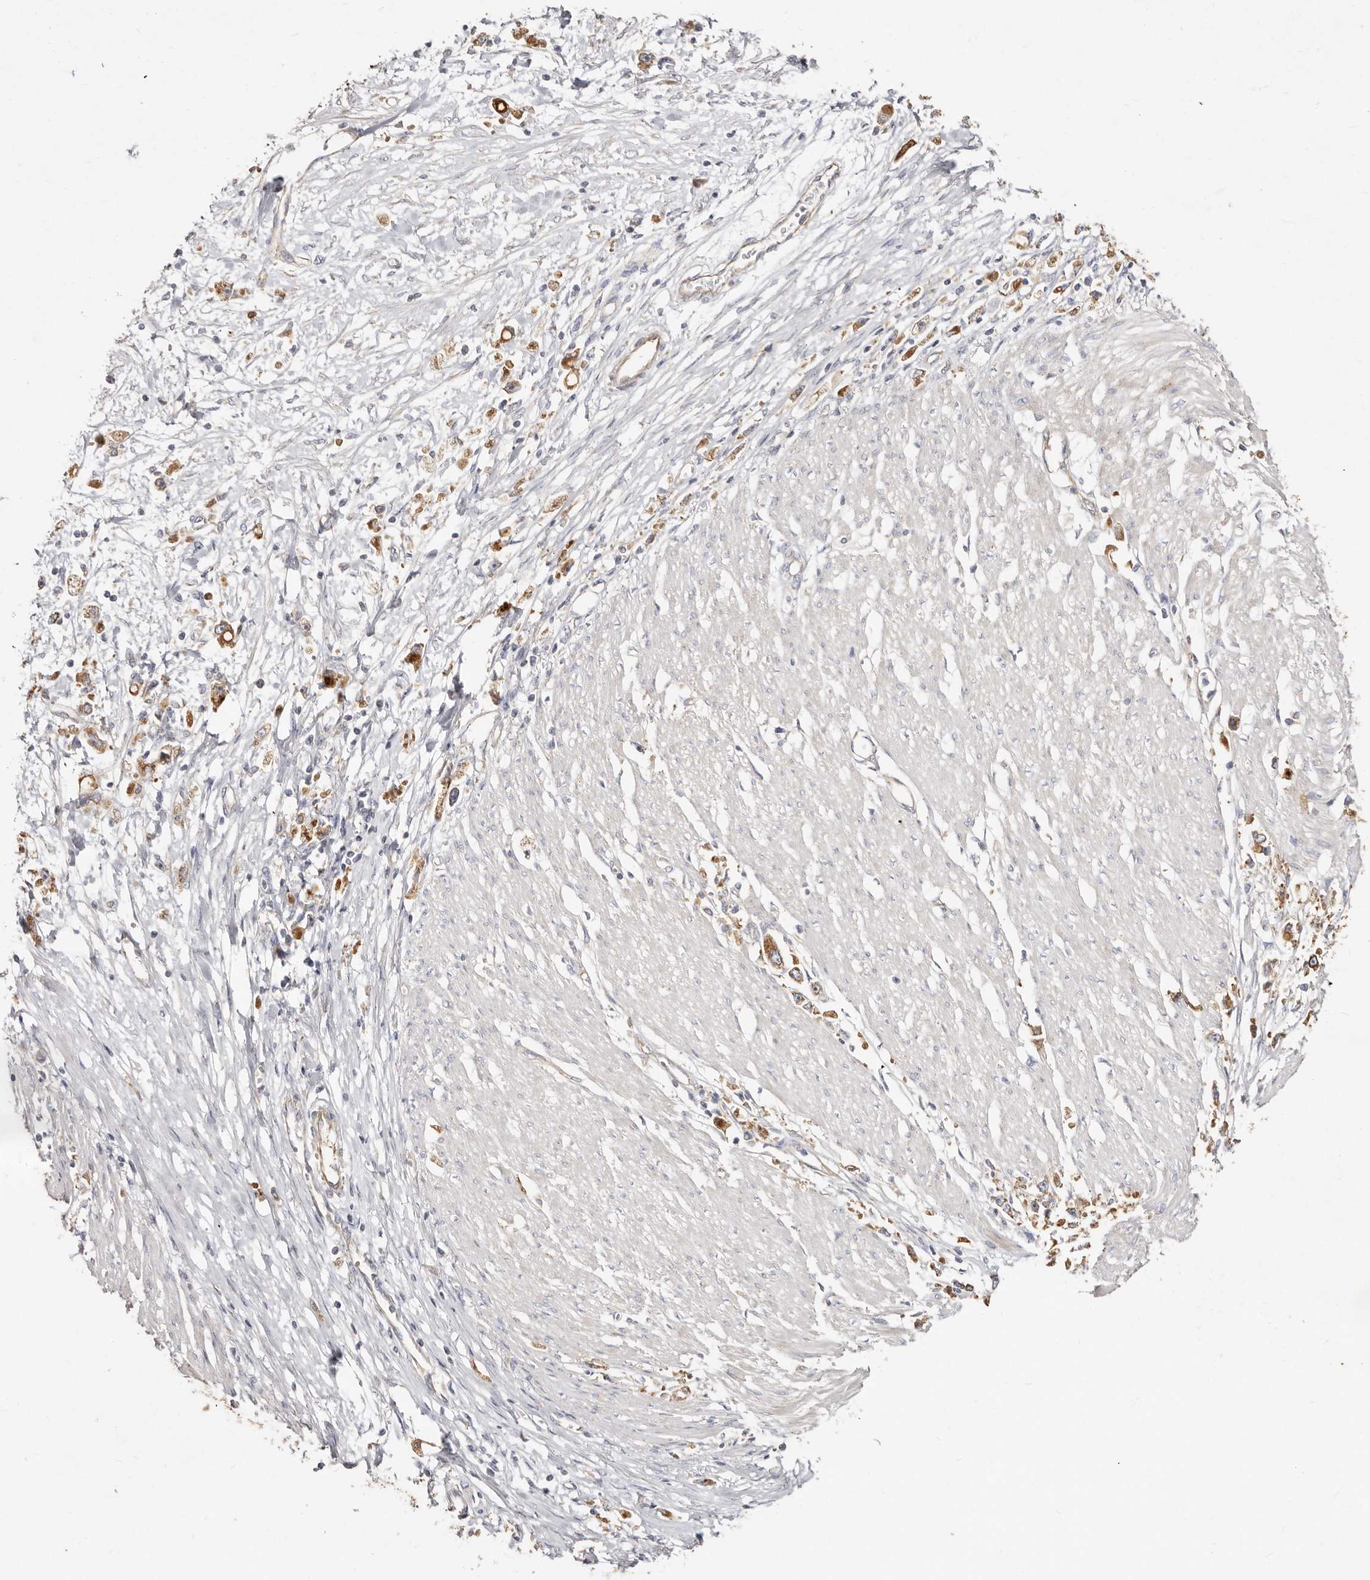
{"staining": {"intensity": "moderate", "quantity": ">75%", "location": "cytoplasmic/membranous"}, "tissue": "stomach cancer", "cell_type": "Tumor cells", "image_type": "cancer", "snomed": [{"axis": "morphology", "description": "Adenocarcinoma, NOS"}, {"axis": "topography", "description": "Stomach"}], "caption": "Protein staining of stomach cancer tissue demonstrates moderate cytoplasmic/membranous positivity in about >75% of tumor cells.", "gene": "BAIAP2L1", "patient": {"sex": "female", "age": 59}}